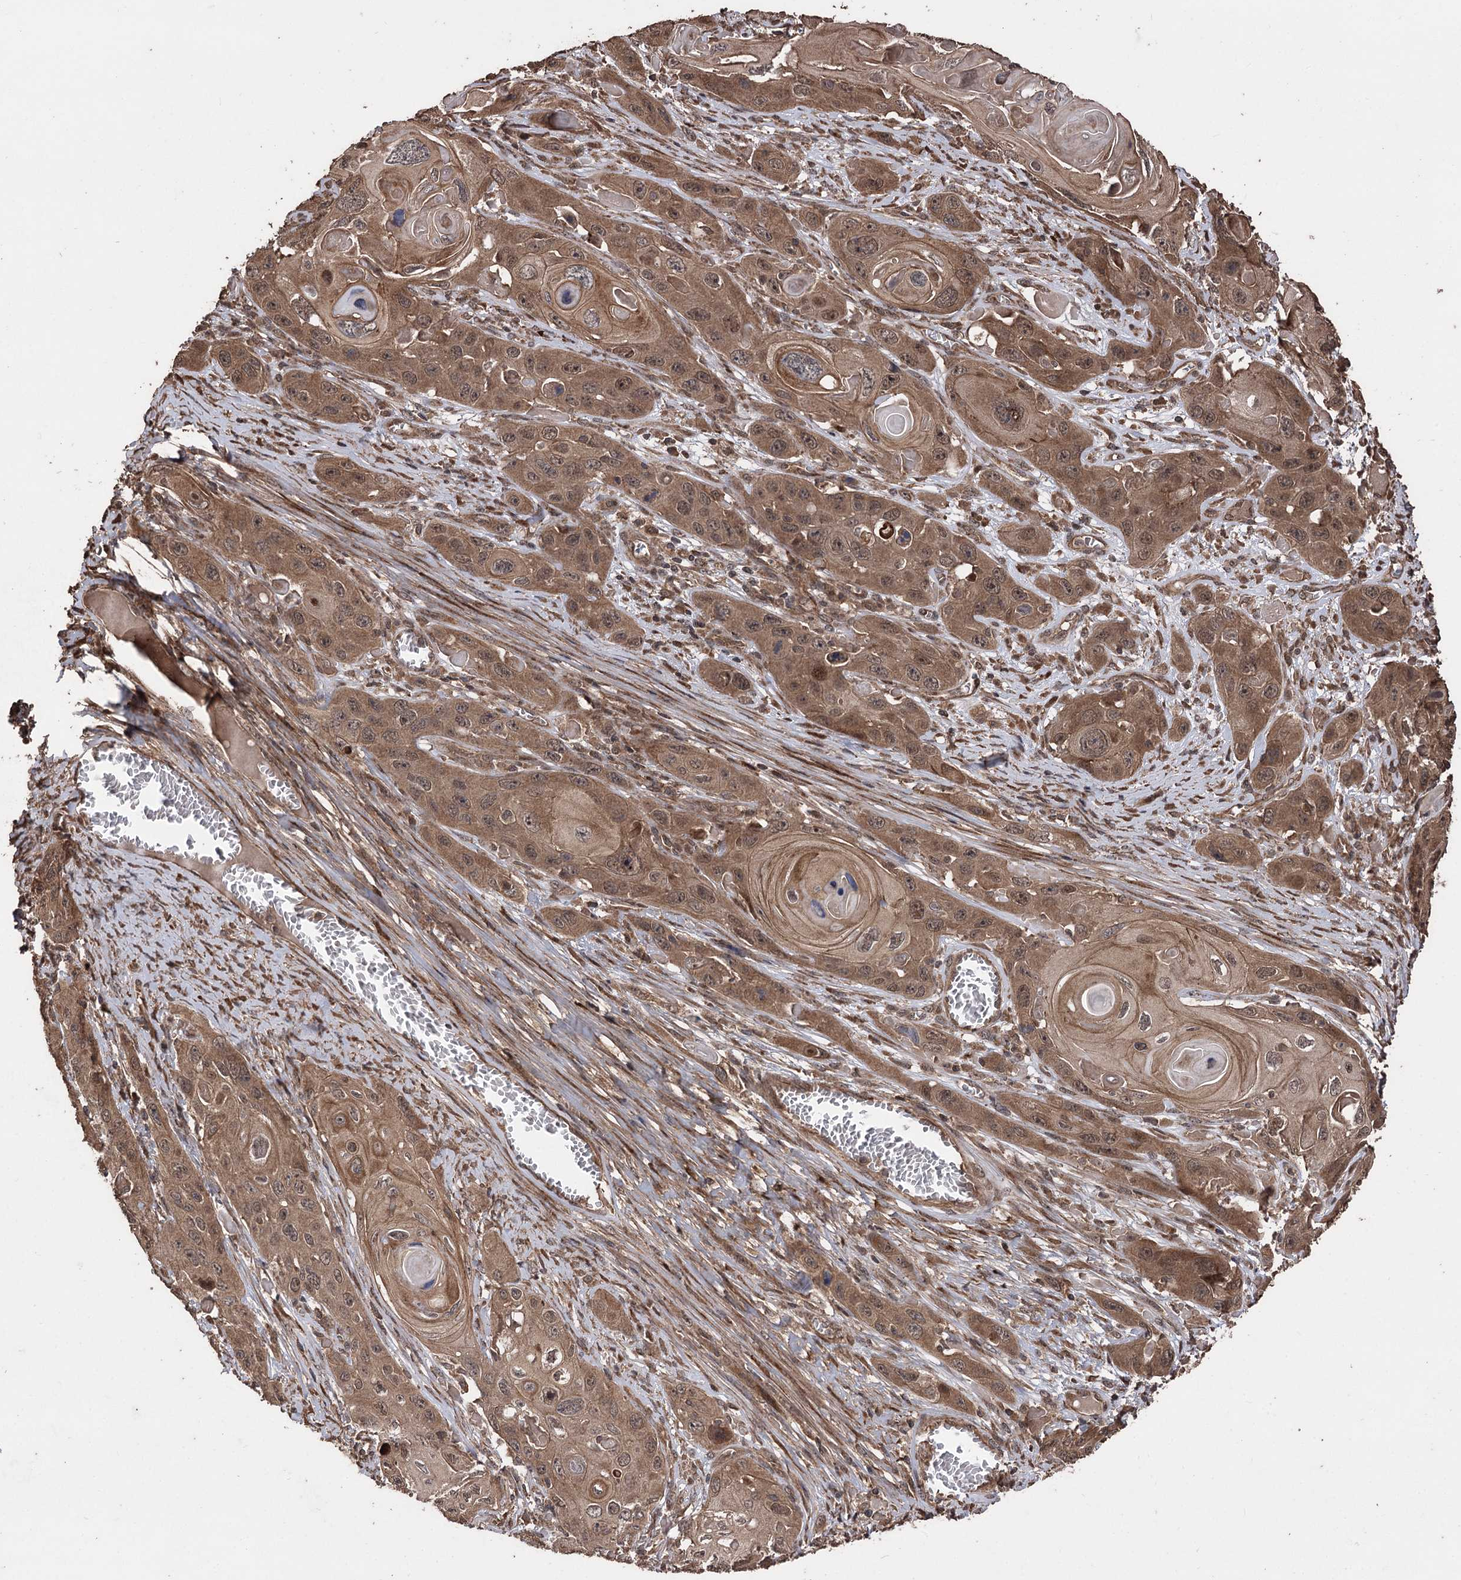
{"staining": {"intensity": "moderate", "quantity": ">75%", "location": "cytoplasmic/membranous"}, "tissue": "skin cancer", "cell_type": "Tumor cells", "image_type": "cancer", "snomed": [{"axis": "morphology", "description": "Squamous cell carcinoma, NOS"}, {"axis": "topography", "description": "Skin"}], "caption": "Human skin squamous cell carcinoma stained for a protein (brown) displays moderate cytoplasmic/membranous positive expression in about >75% of tumor cells.", "gene": "RASSF3", "patient": {"sex": "male", "age": 55}}